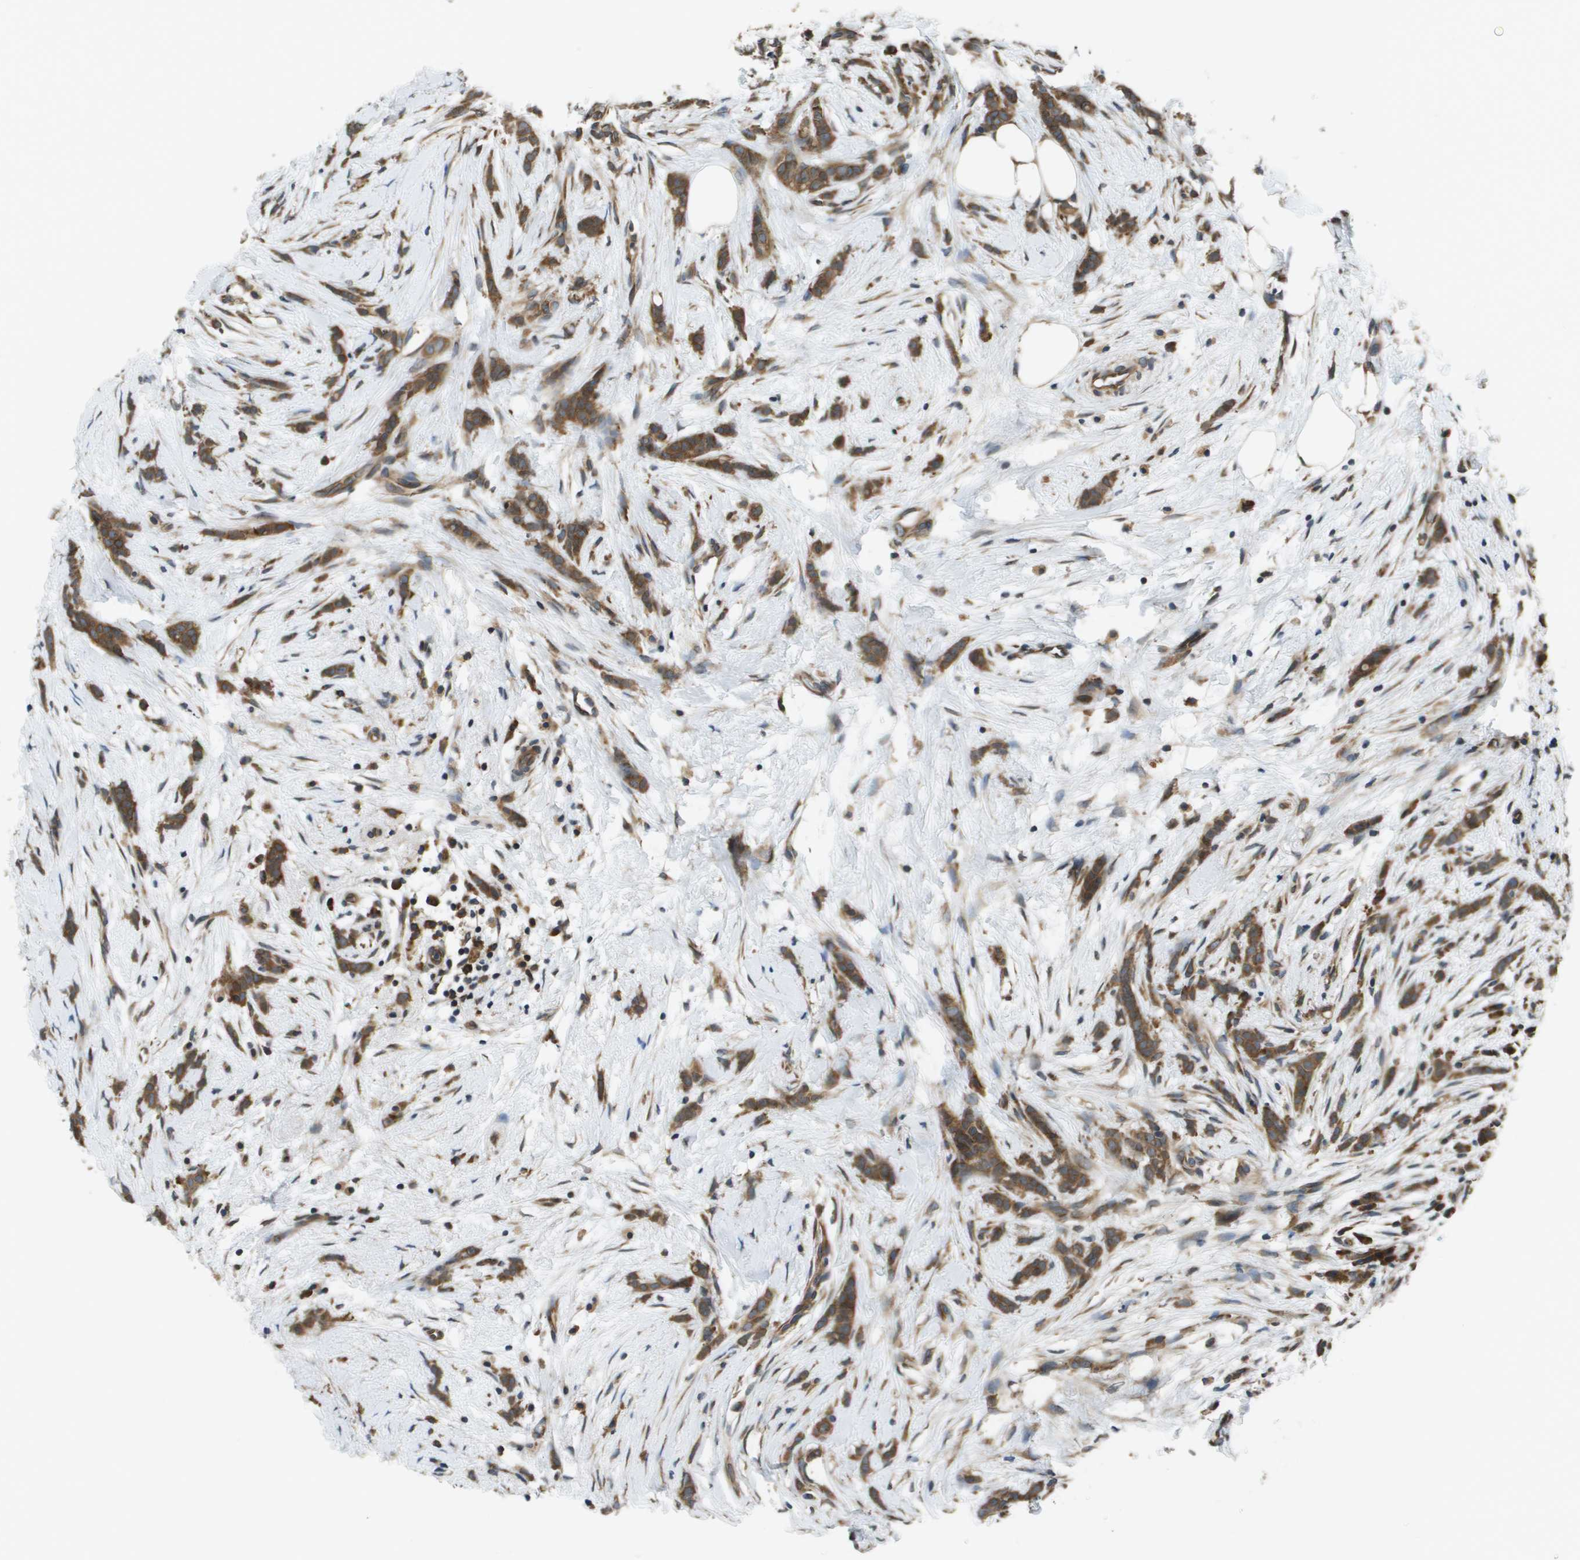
{"staining": {"intensity": "strong", "quantity": ">75%", "location": "cytoplasmic/membranous"}, "tissue": "breast cancer", "cell_type": "Tumor cells", "image_type": "cancer", "snomed": [{"axis": "morphology", "description": "Lobular carcinoma, in situ"}, {"axis": "morphology", "description": "Lobular carcinoma"}, {"axis": "topography", "description": "Breast"}], "caption": "Breast lobular carcinoma stained with a protein marker reveals strong staining in tumor cells.", "gene": "SEC62", "patient": {"sex": "female", "age": 41}}